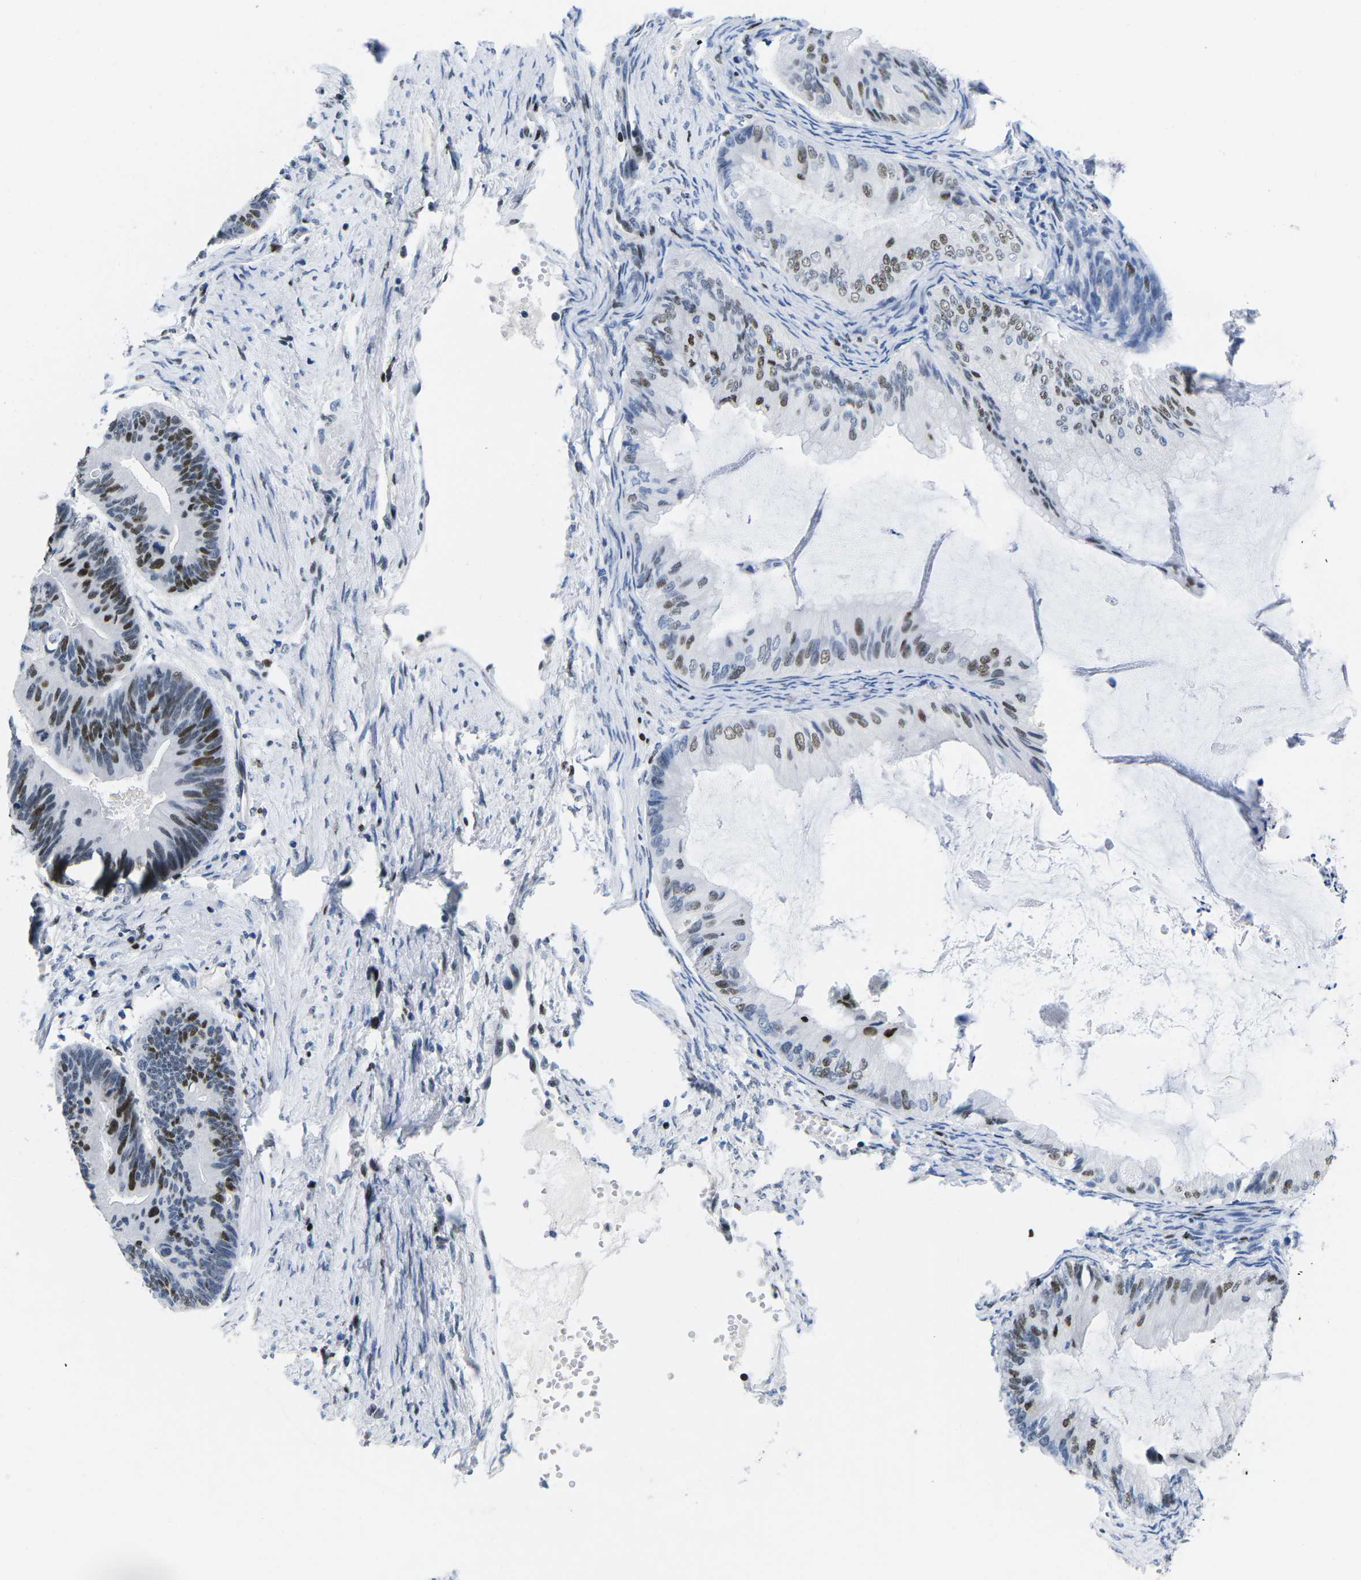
{"staining": {"intensity": "moderate", "quantity": "<25%", "location": "nuclear"}, "tissue": "ovarian cancer", "cell_type": "Tumor cells", "image_type": "cancer", "snomed": [{"axis": "morphology", "description": "Cystadenocarcinoma, mucinous, NOS"}, {"axis": "topography", "description": "Ovary"}], "caption": "A brown stain highlights moderate nuclear staining of a protein in human mucinous cystadenocarcinoma (ovarian) tumor cells.", "gene": "ATF1", "patient": {"sex": "female", "age": 61}}